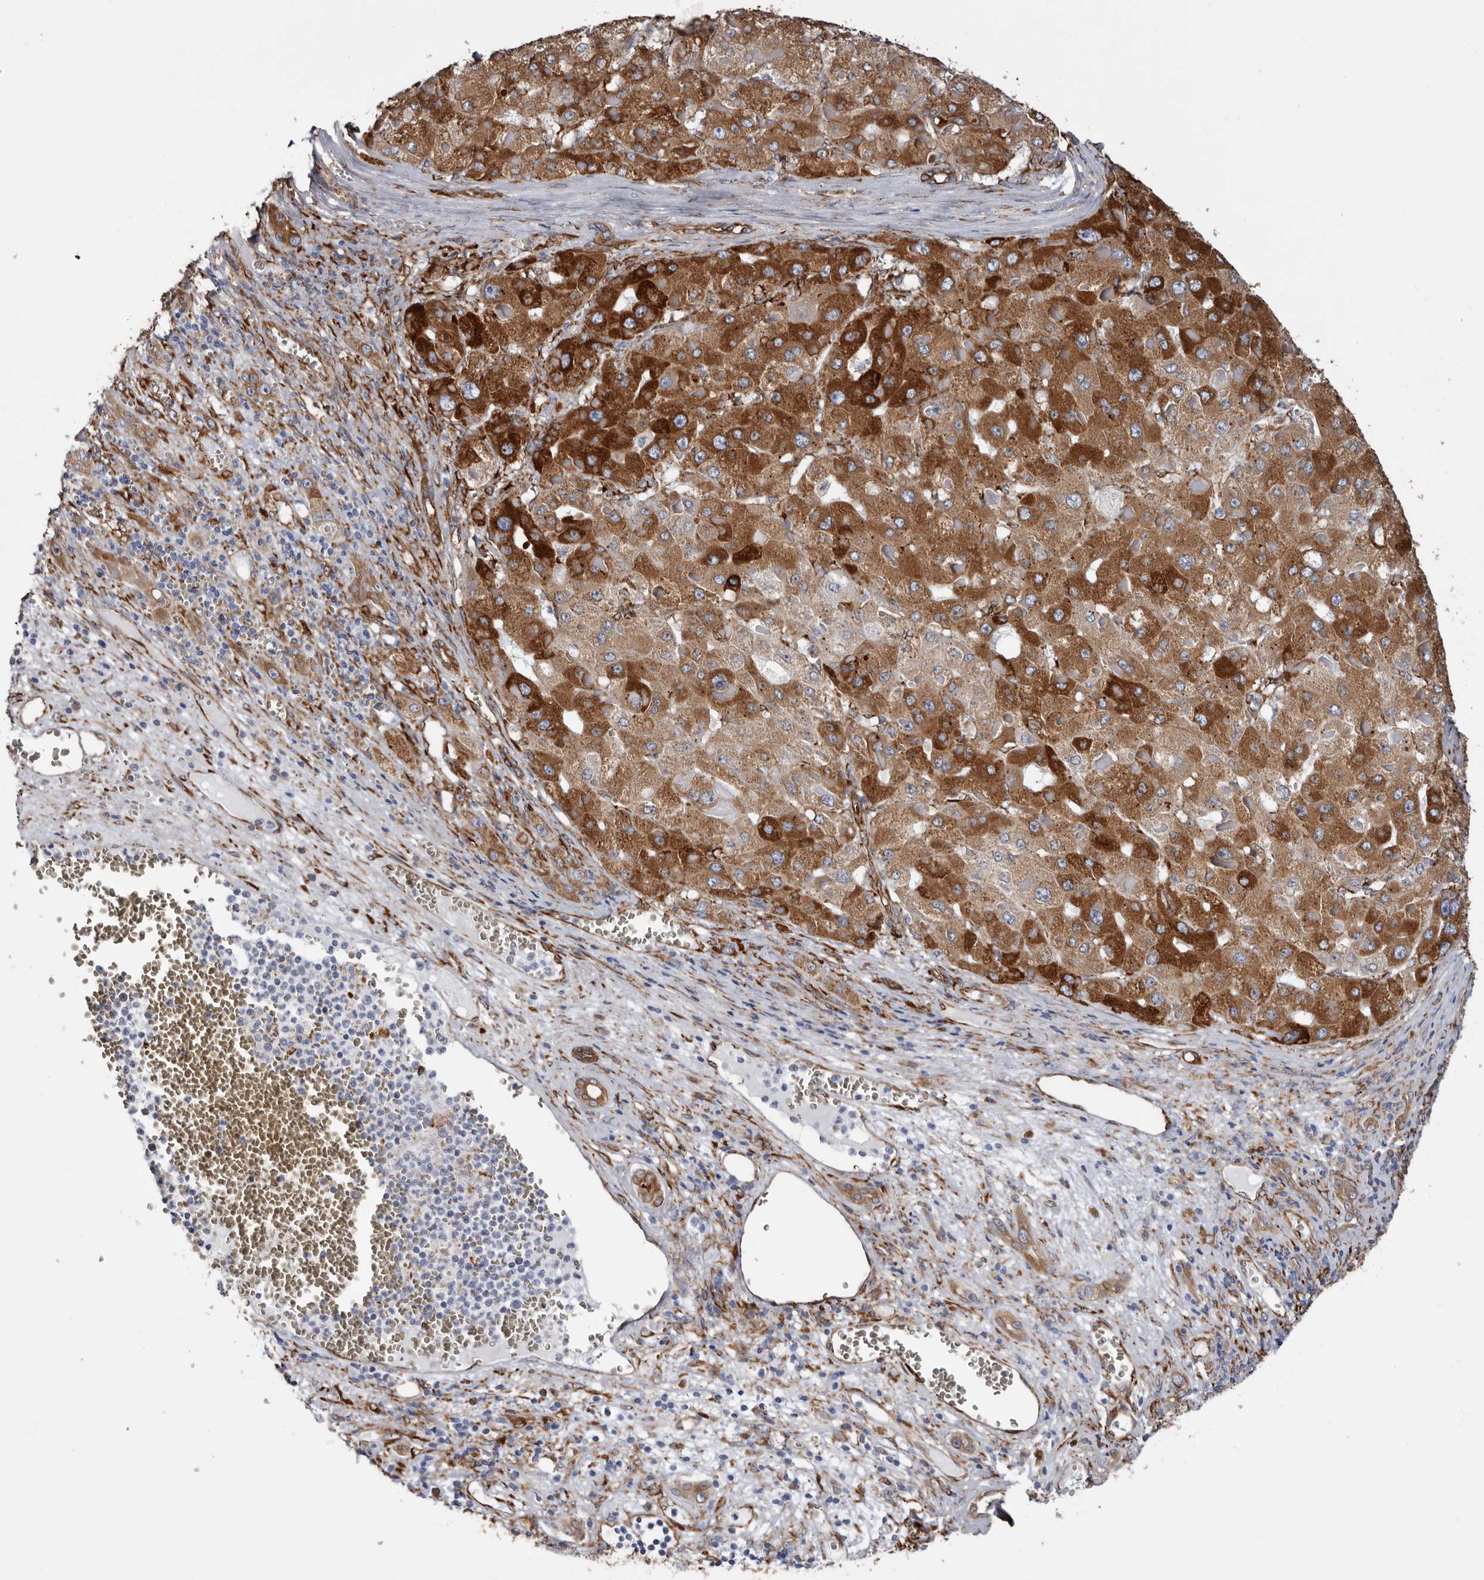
{"staining": {"intensity": "strong", "quantity": ">75%", "location": "cytoplasmic/membranous"}, "tissue": "liver cancer", "cell_type": "Tumor cells", "image_type": "cancer", "snomed": [{"axis": "morphology", "description": "Carcinoma, Hepatocellular, NOS"}, {"axis": "topography", "description": "Liver"}], "caption": "Immunohistochemistry (IHC) (DAB (3,3'-diaminobenzidine)) staining of liver cancer (hepatocellular carcinoma) demonstrates strong cytoplasmic/membranous protein staining in about >75% of tumor cells. (brown staining indicates protein expression, while blue staining denotes nuclei).", "gene": "SEMA3E", "patient": {"sex": "female", "age": 73}}